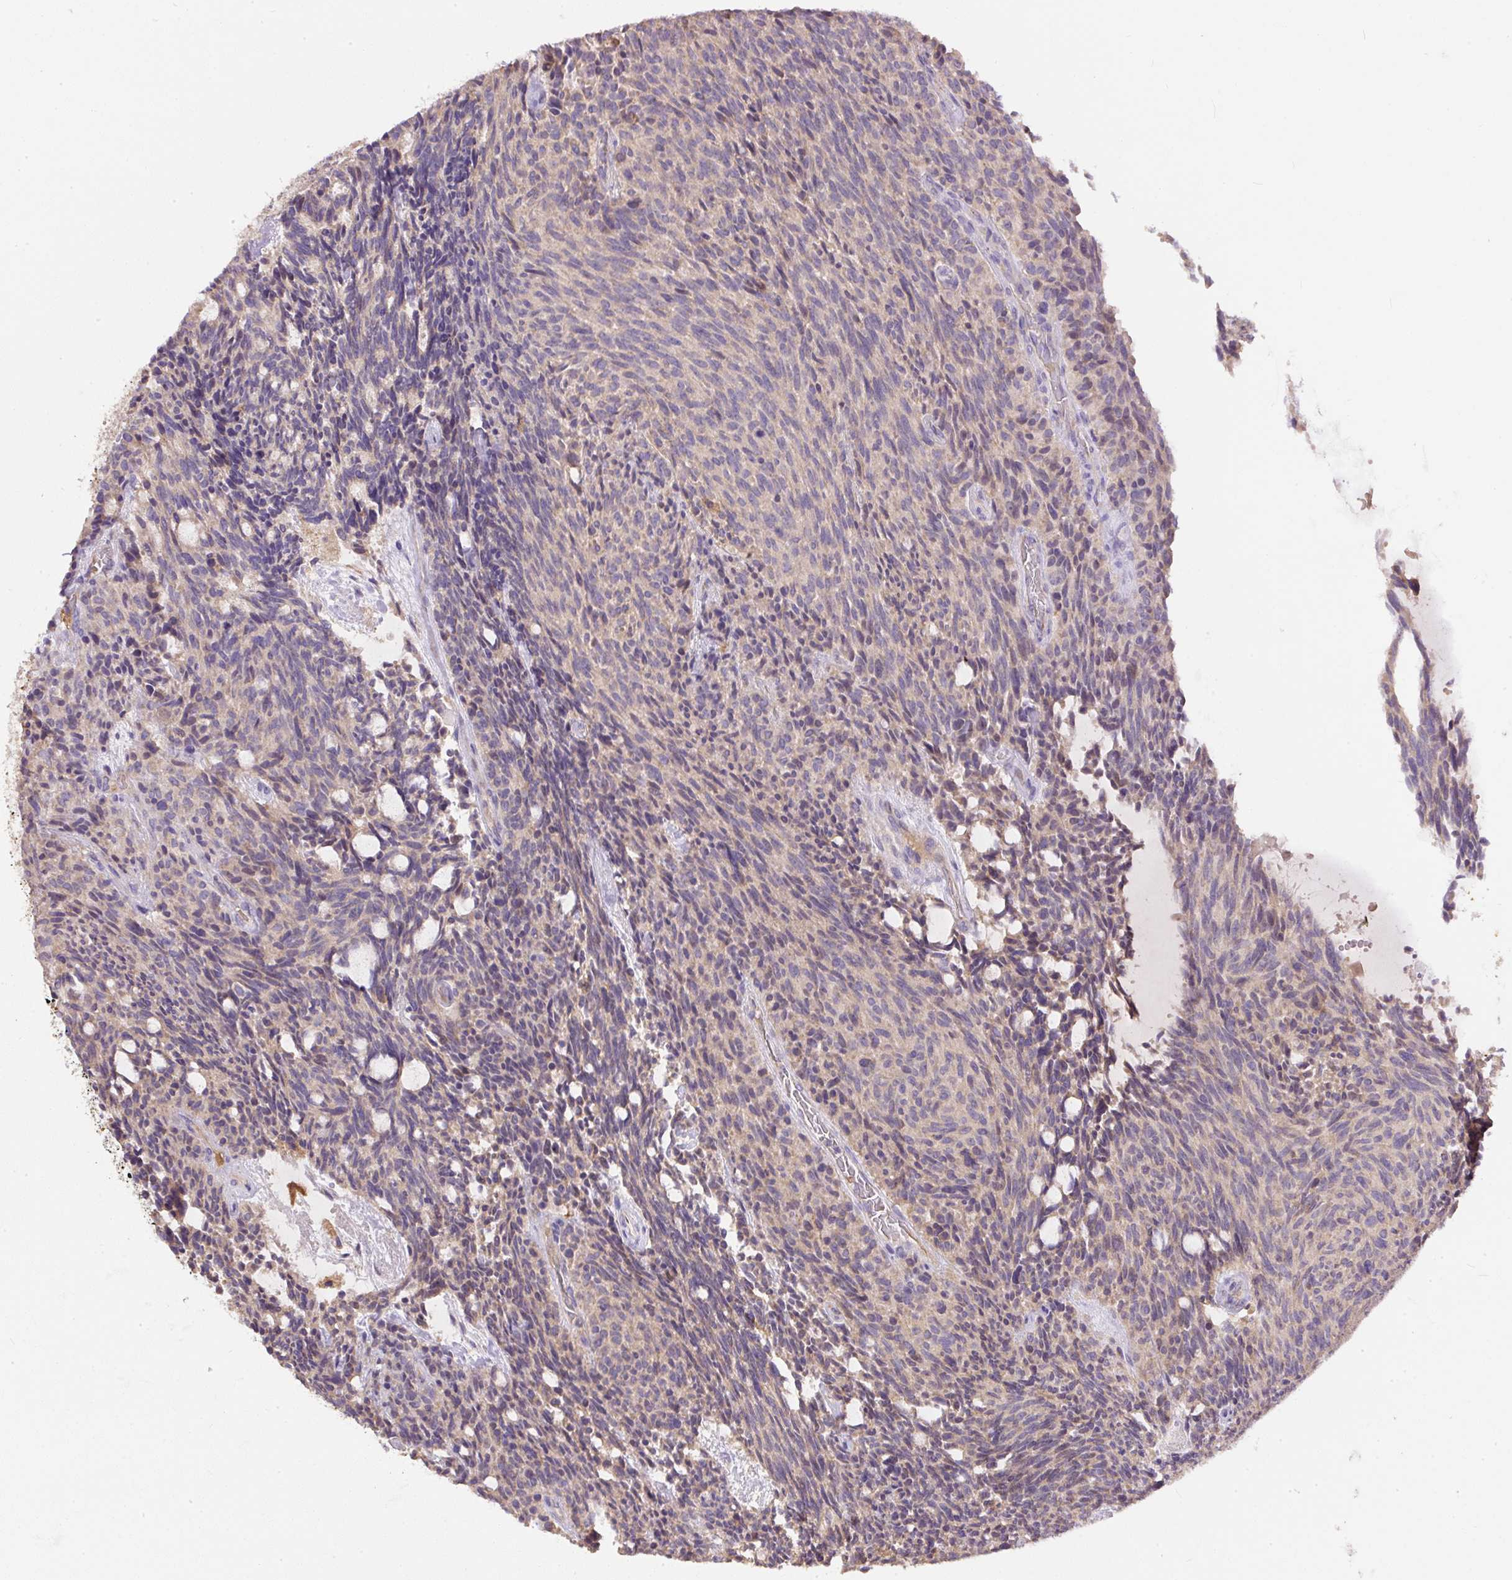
{"staining": {"intensity": "negative", "quantity": "none", "location": "none"}, "tissue": "carcinoid", "cell_type": "Tumor cells", "image_type": "cancer", "snomed": [{"axis": "morphology", "description": "Carcinoid, malignant, NOS"}, {"axis": "topography", "description": "Pancreas"}], "caption": "High magnification brightfield microscopy of malignant carcinoid stained with DAB (3,3'-diaminobenzidine) (brown) and counterstained with hematoxylin (blue): tumor cells show no significant expression.", "gene": "DAPK1", "patient": {"sex": "female", "age": 54}}